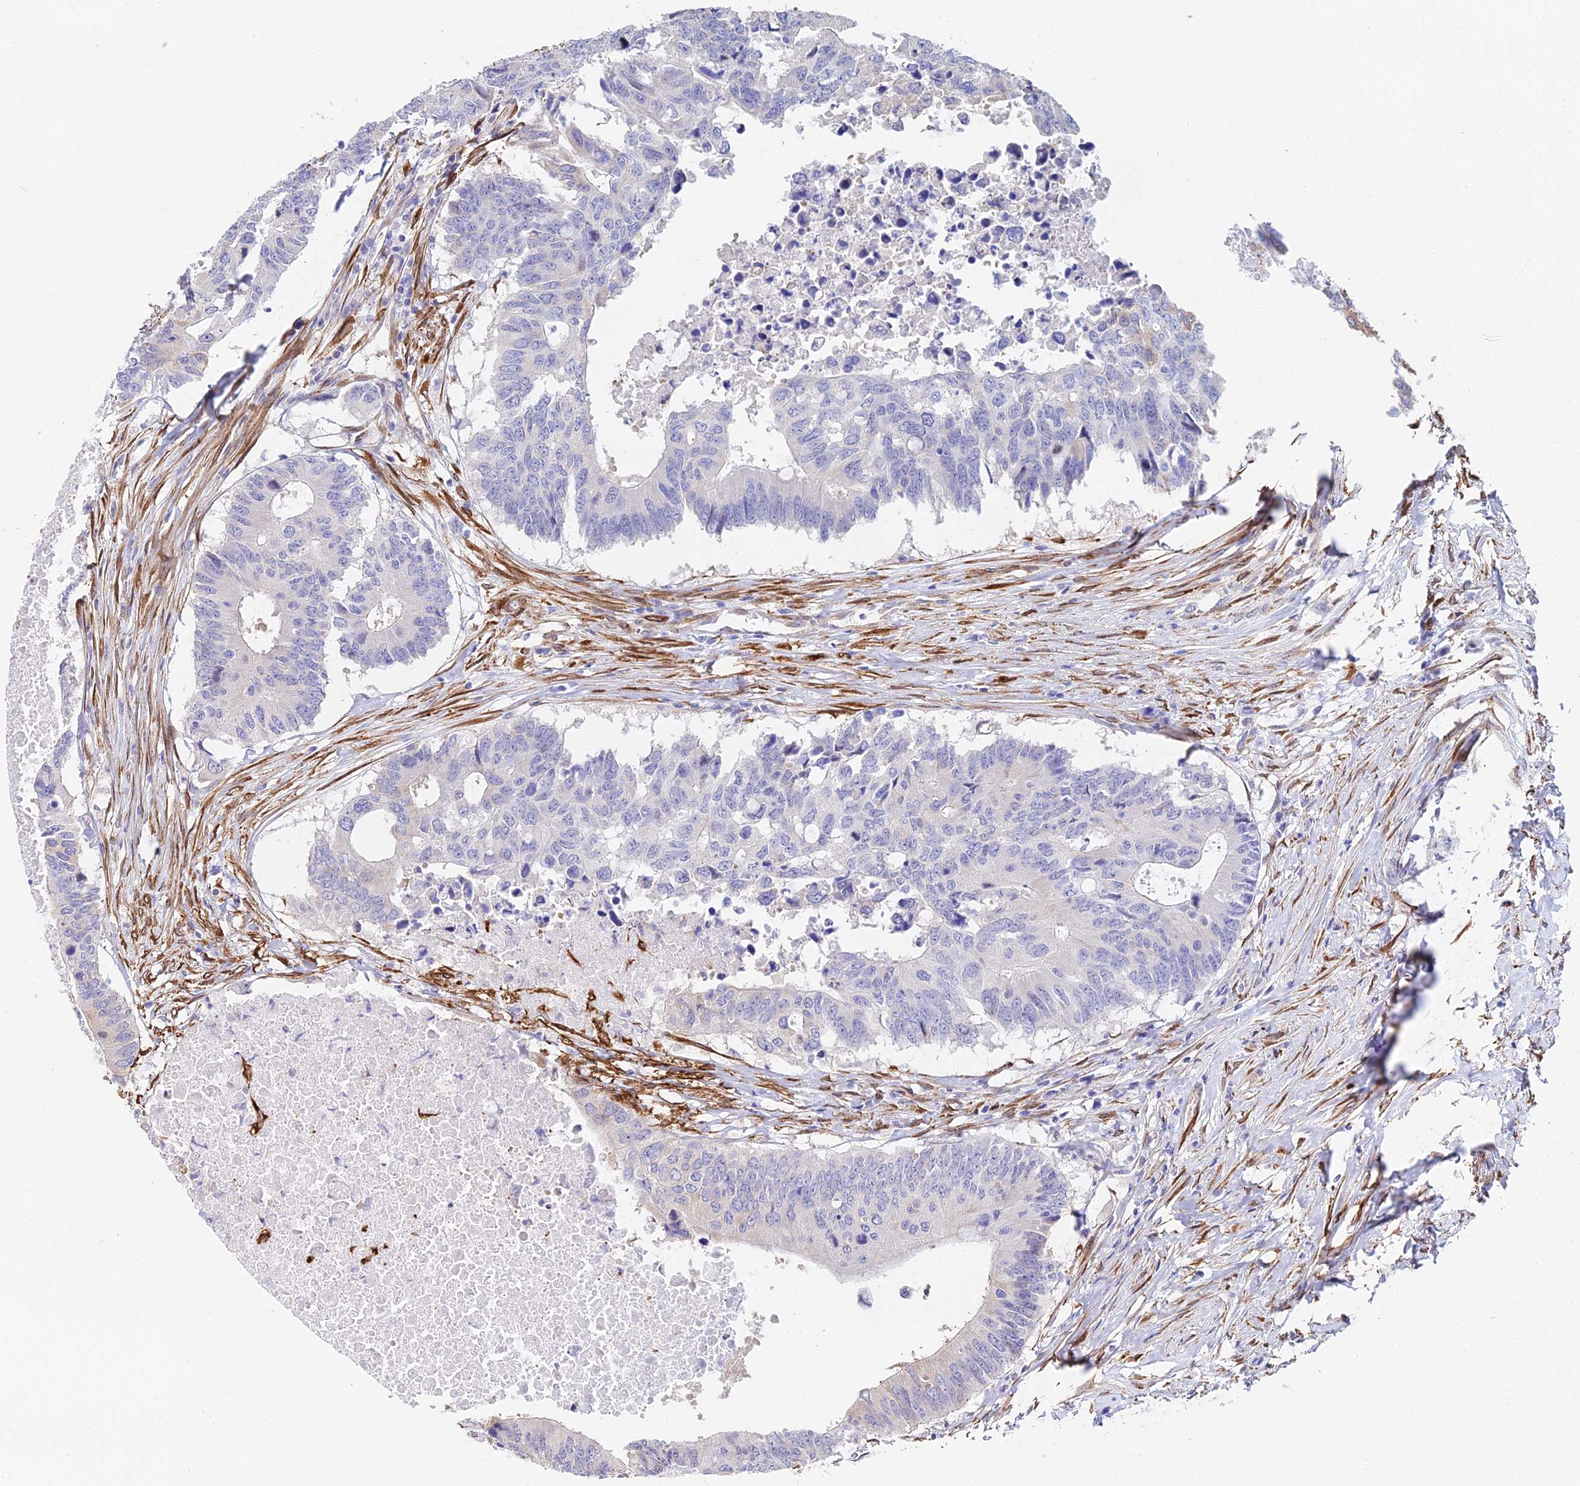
{"staining": {"intensity": "negative", "quantity": "none", "location": "none"}, "tissue": "colorectal cancer", "cell_type": "Tumor cells", "image_type": "cancer", "snomed": [{"axis": "morphology", "description": "Adenocarcinoma, NOS"}, {"axis": "topography", "description": "Colon"}], "caption": "Immunohistochemical staining of colorectal cancer (adenocarcinoma) exhibits no significant expression in tumor cells.", "gene": "MXRA7", "patient": {"sex": "male", "age": 71}}